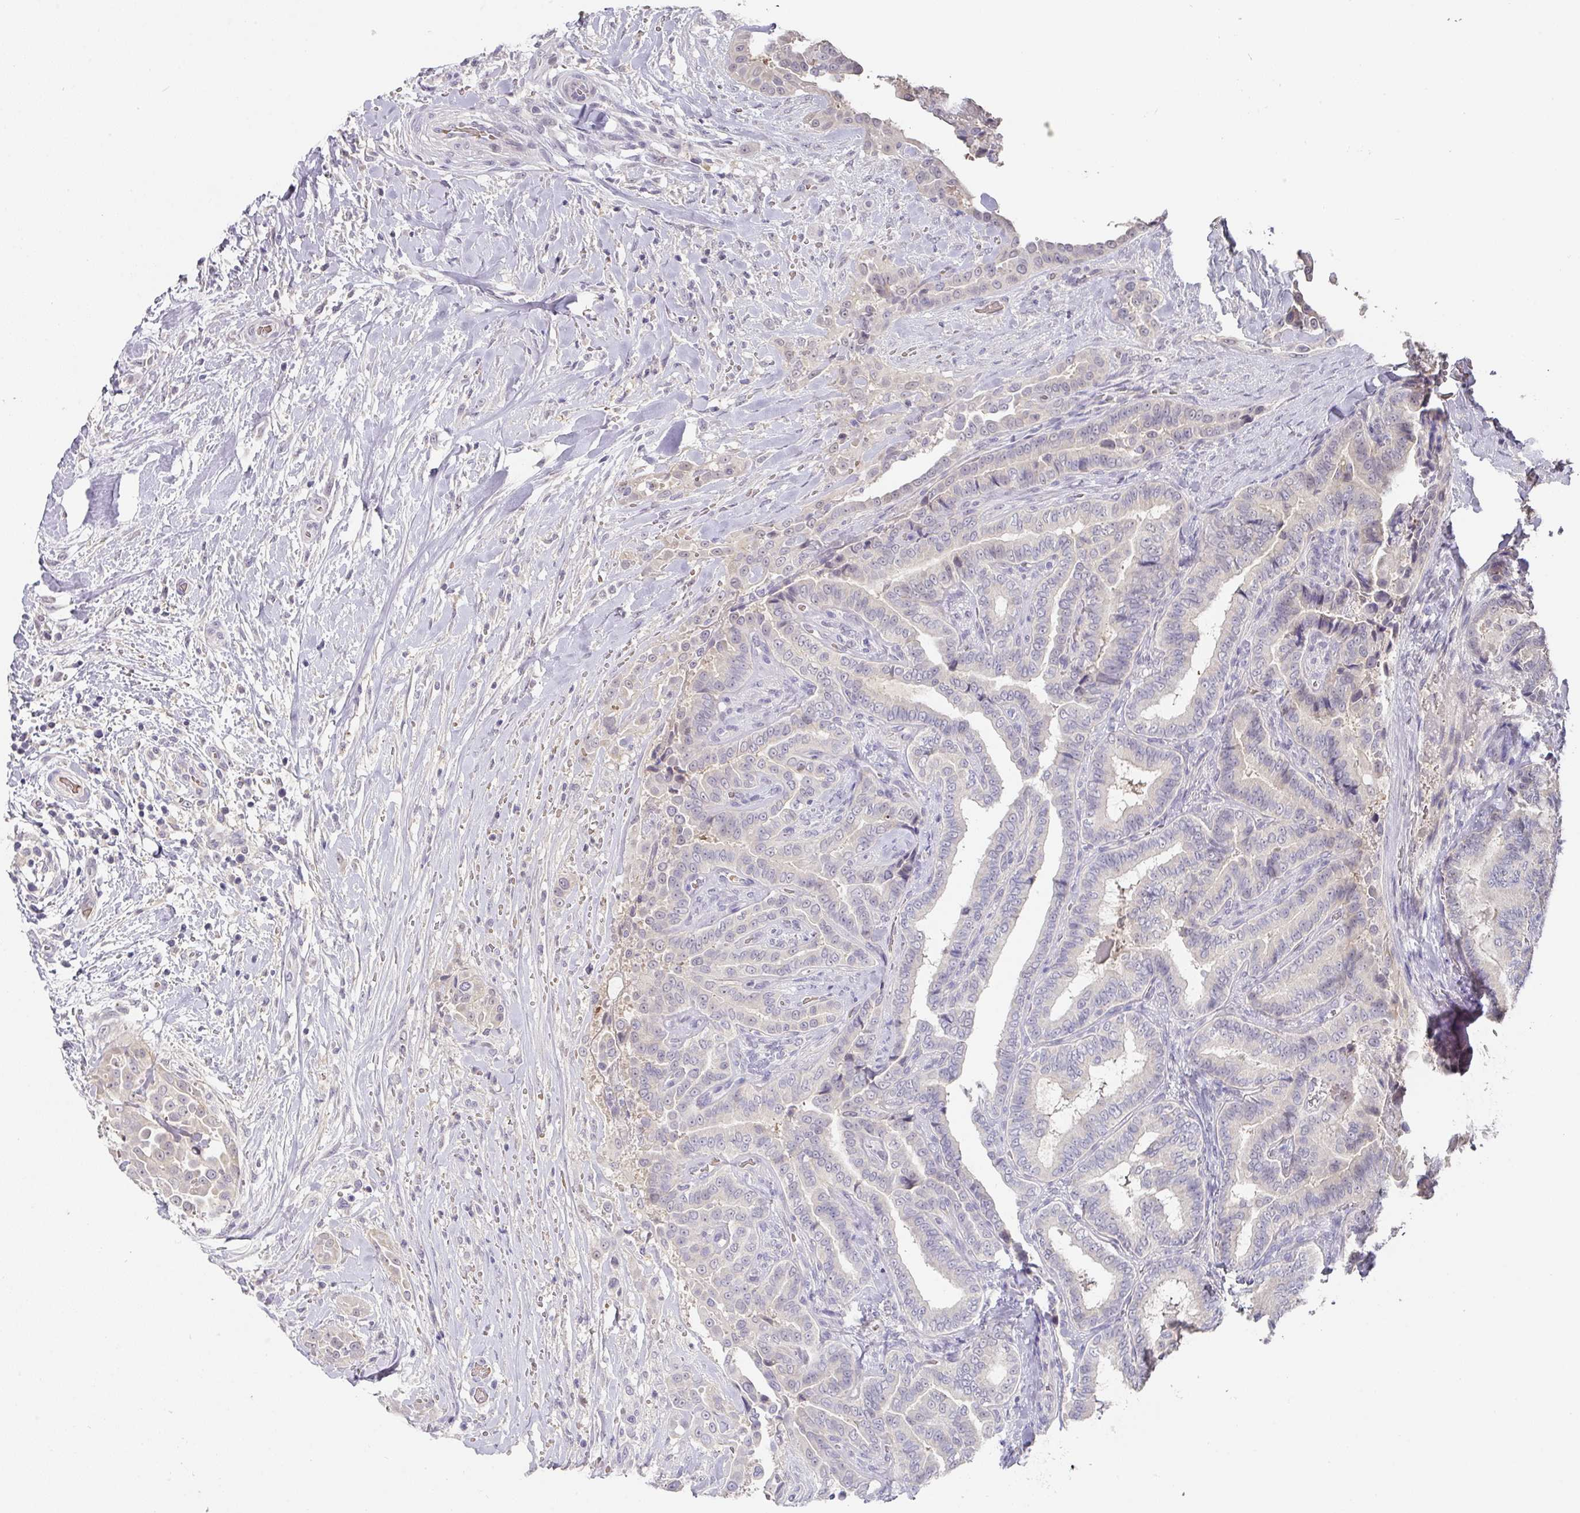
{"staining": {"intensity": "negative", "quantity": "none", "location": "none"}, "tissue": "thyroid cancer", "cell_type": "Tumor cells", "image_type": "cancer", "snomed": [{"axis": "morphology", "description": "Papillary adenocarcinoma, NOS"}, {"axis": "topography", "description": "Thyroid gland"}], "caption": "This is an immunohistochemistry (IHC) photomicrograph of human thyroid cancer. There is no expression in tumor cells.", "gene": "FOXN4", "patient": {"sex": "male", "age": 61}}